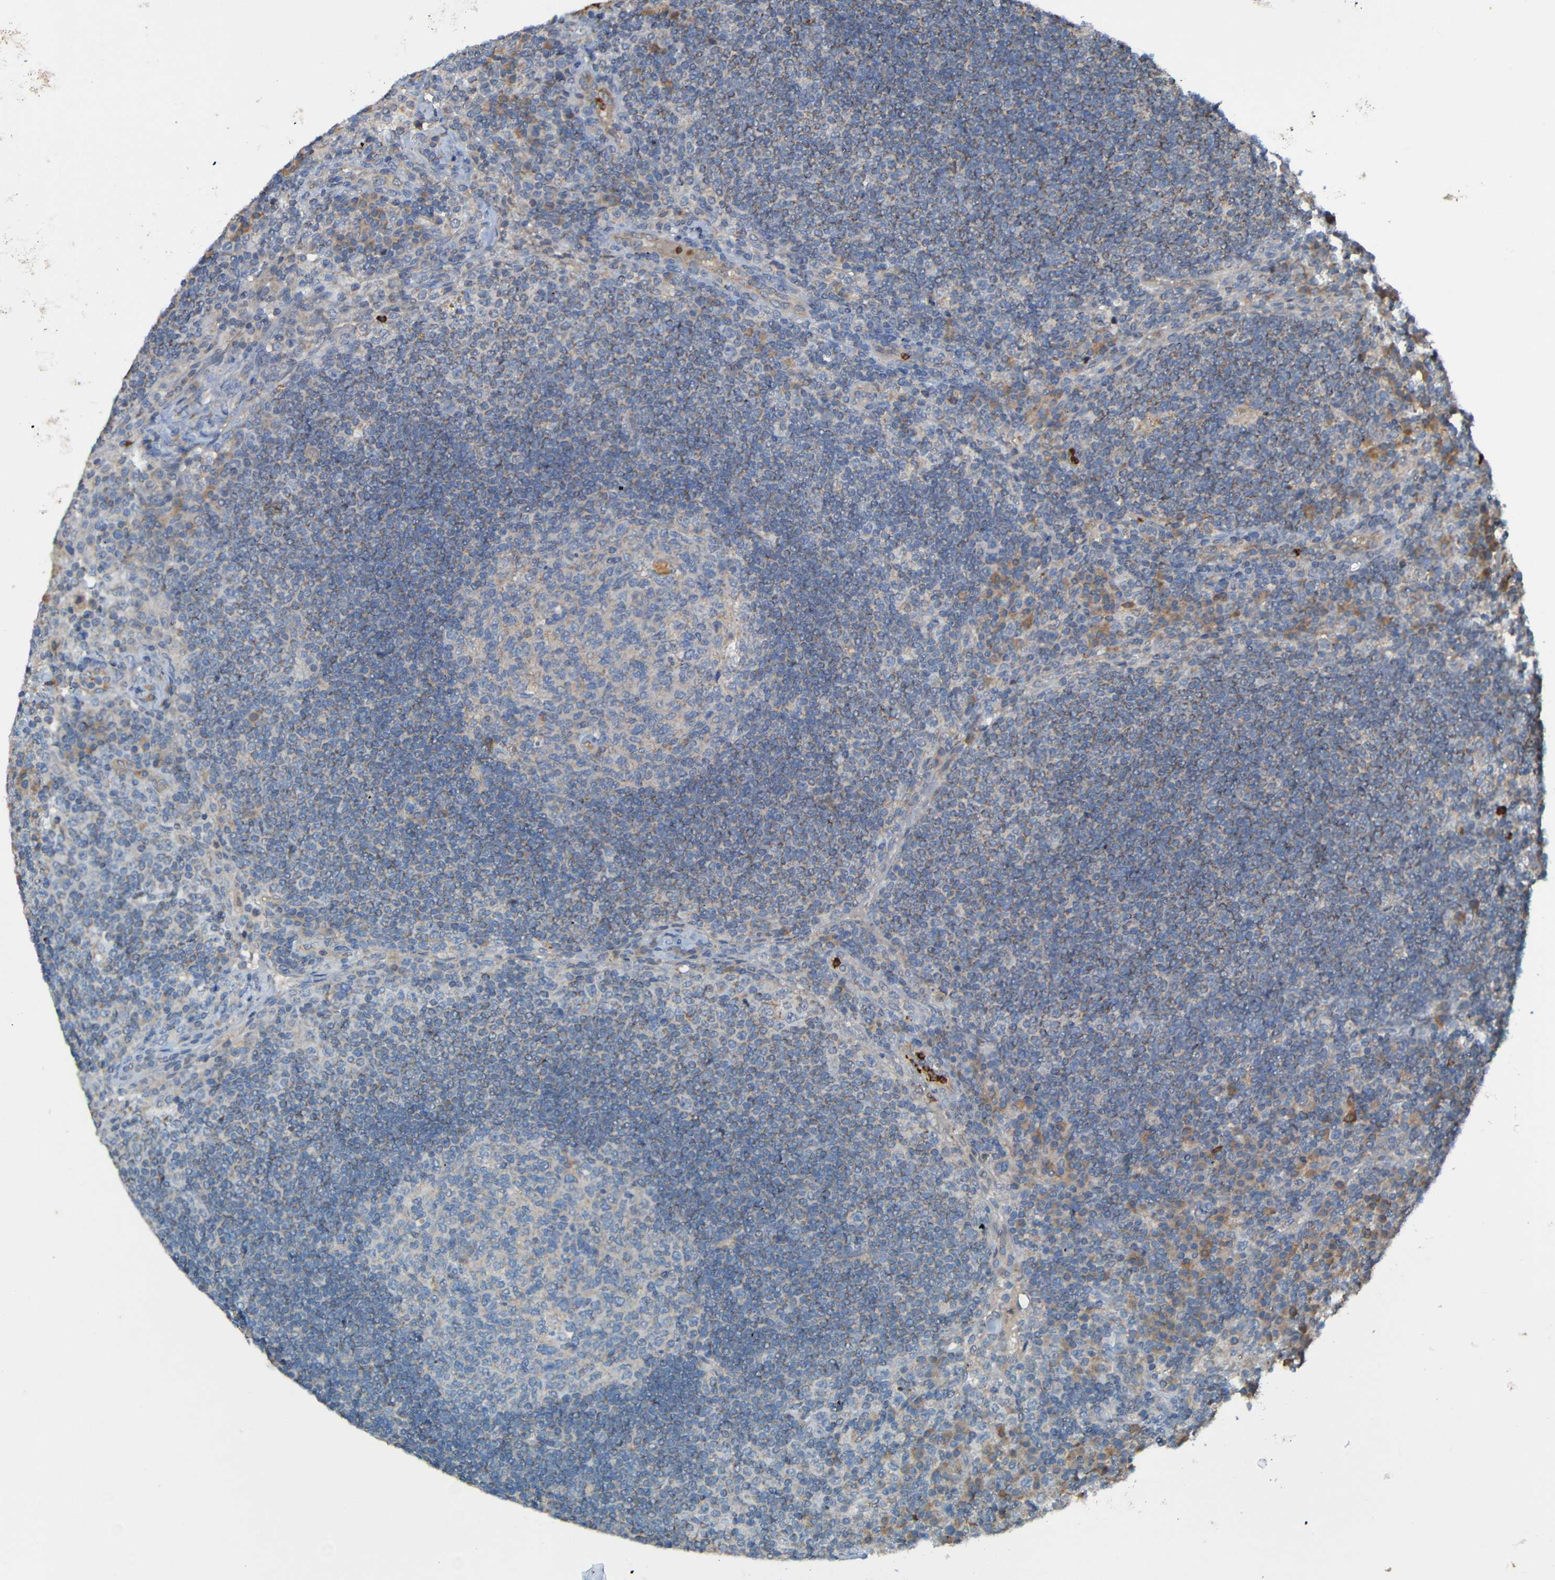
{"staining": {"intensity": "weak", "quantity": "<25%", "location": "cytoplasmic/membranous"}, "tissue": "lymph node", "cell_type": "Germinal center cells", "image_type": "normal", "snomed": [{"axis": "morphology", "description": "Normal tissue, NOS"}, {"axis": "topography", "description": "Lymph node"}], "caption": "IHC micrograph of unremarkable lymph node stained for a protein (brown), which exhibits no expression in germinal center cells.", "gene": "ADAM15", "patient": {"sex": "female", "age": 53}}